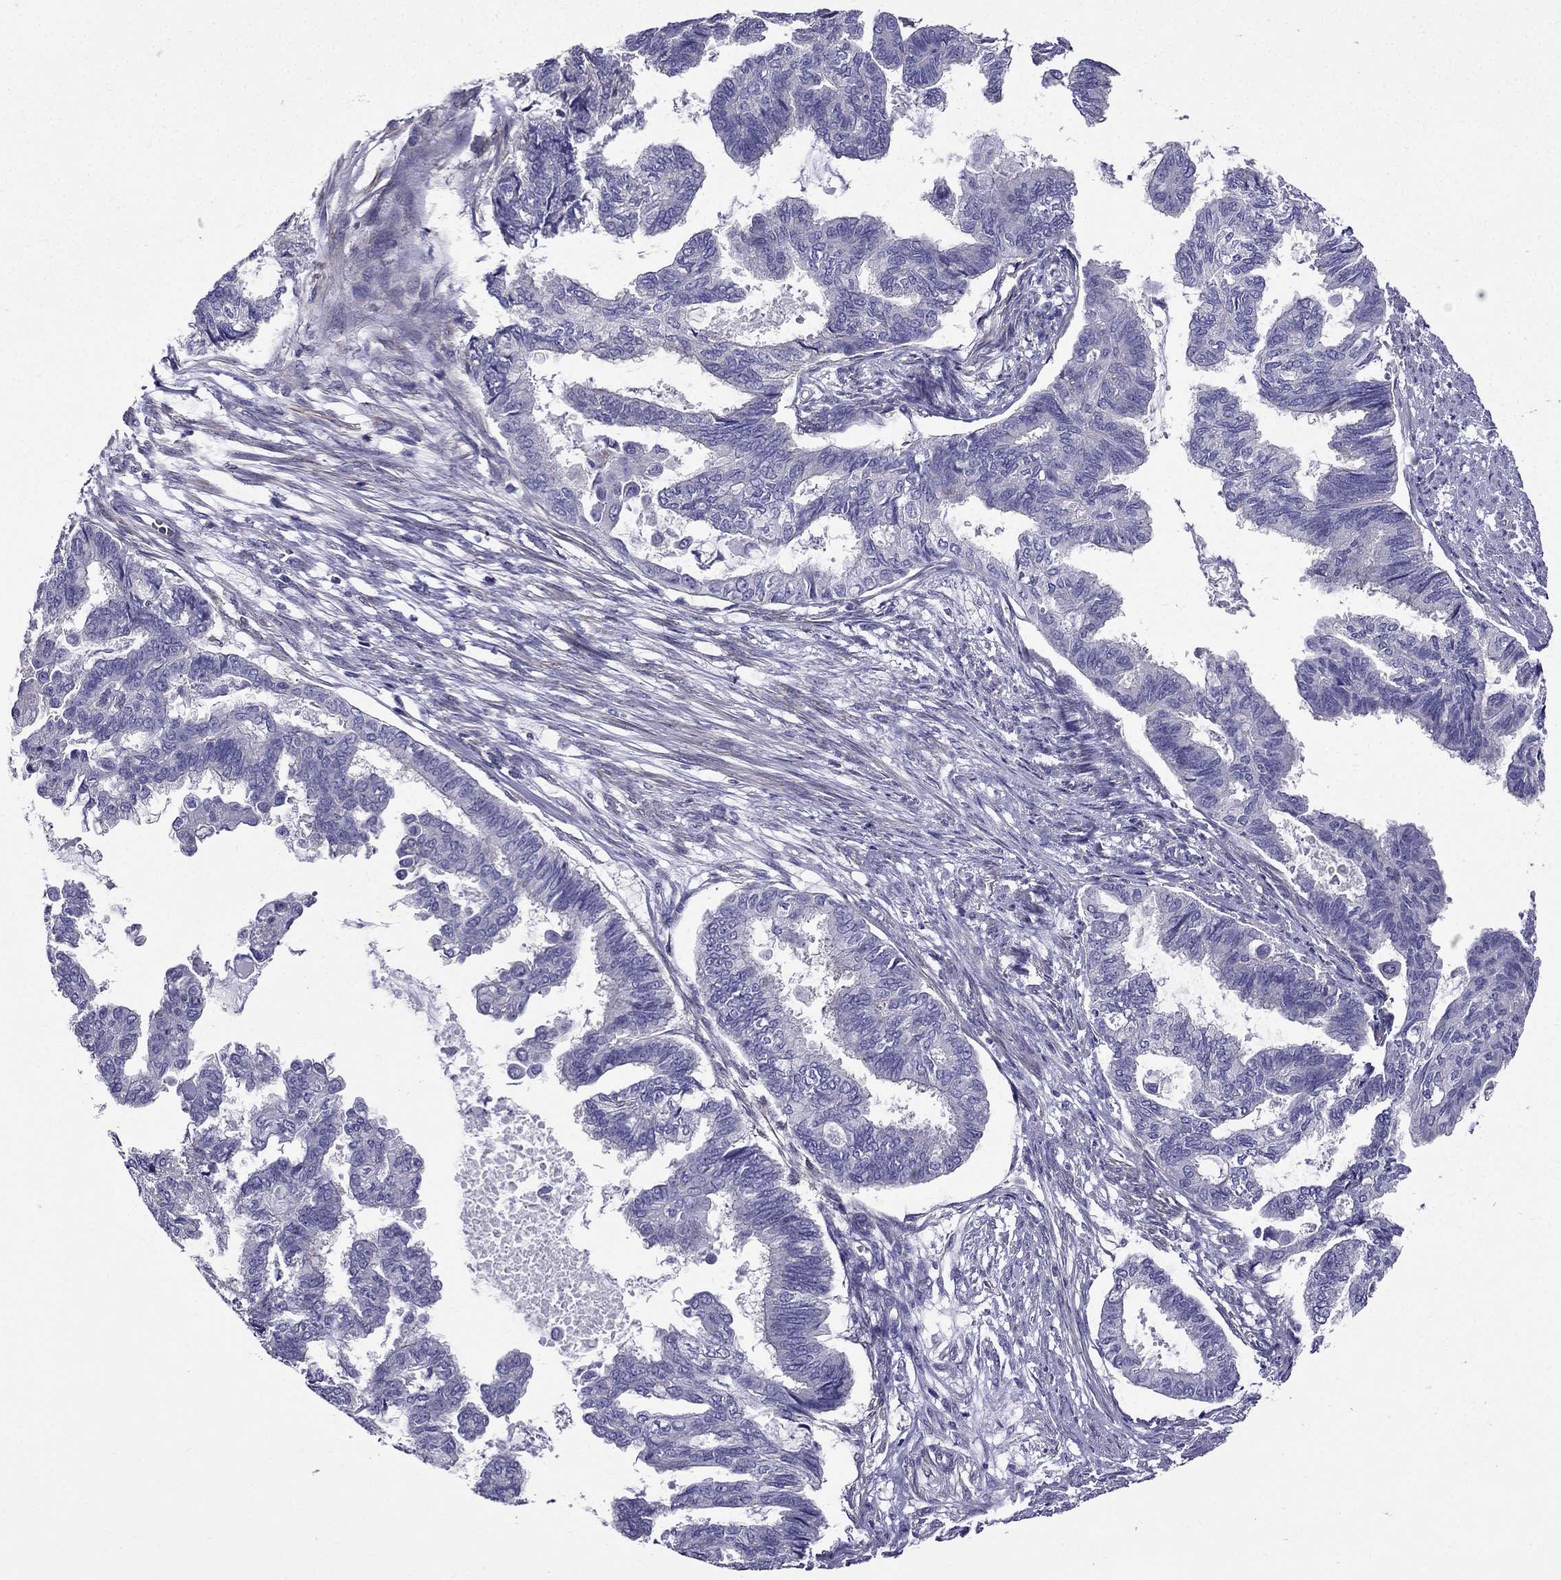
{"staining": {"intensity": "negative", "quantity": "none", "location": "none"}, "tissue": "endometrial cancer", "cell_type": "Tumor cells", "image_type": "cancer", "snomed": [{"axis": "morphology", "description": "Adenocarcinoma, NOS"}, {"axis": "topography", "description": "Endometrium"}], "caption": "This histopathology image is of adenocarcinoma (endometrial) stained with immunohistochemistry to label a protein in brown with the nuclei are counter-stained blue. There is no positivity in tumor cells.", "gene": "AAK1", "patient": {"sex": "female", "age": 86}}